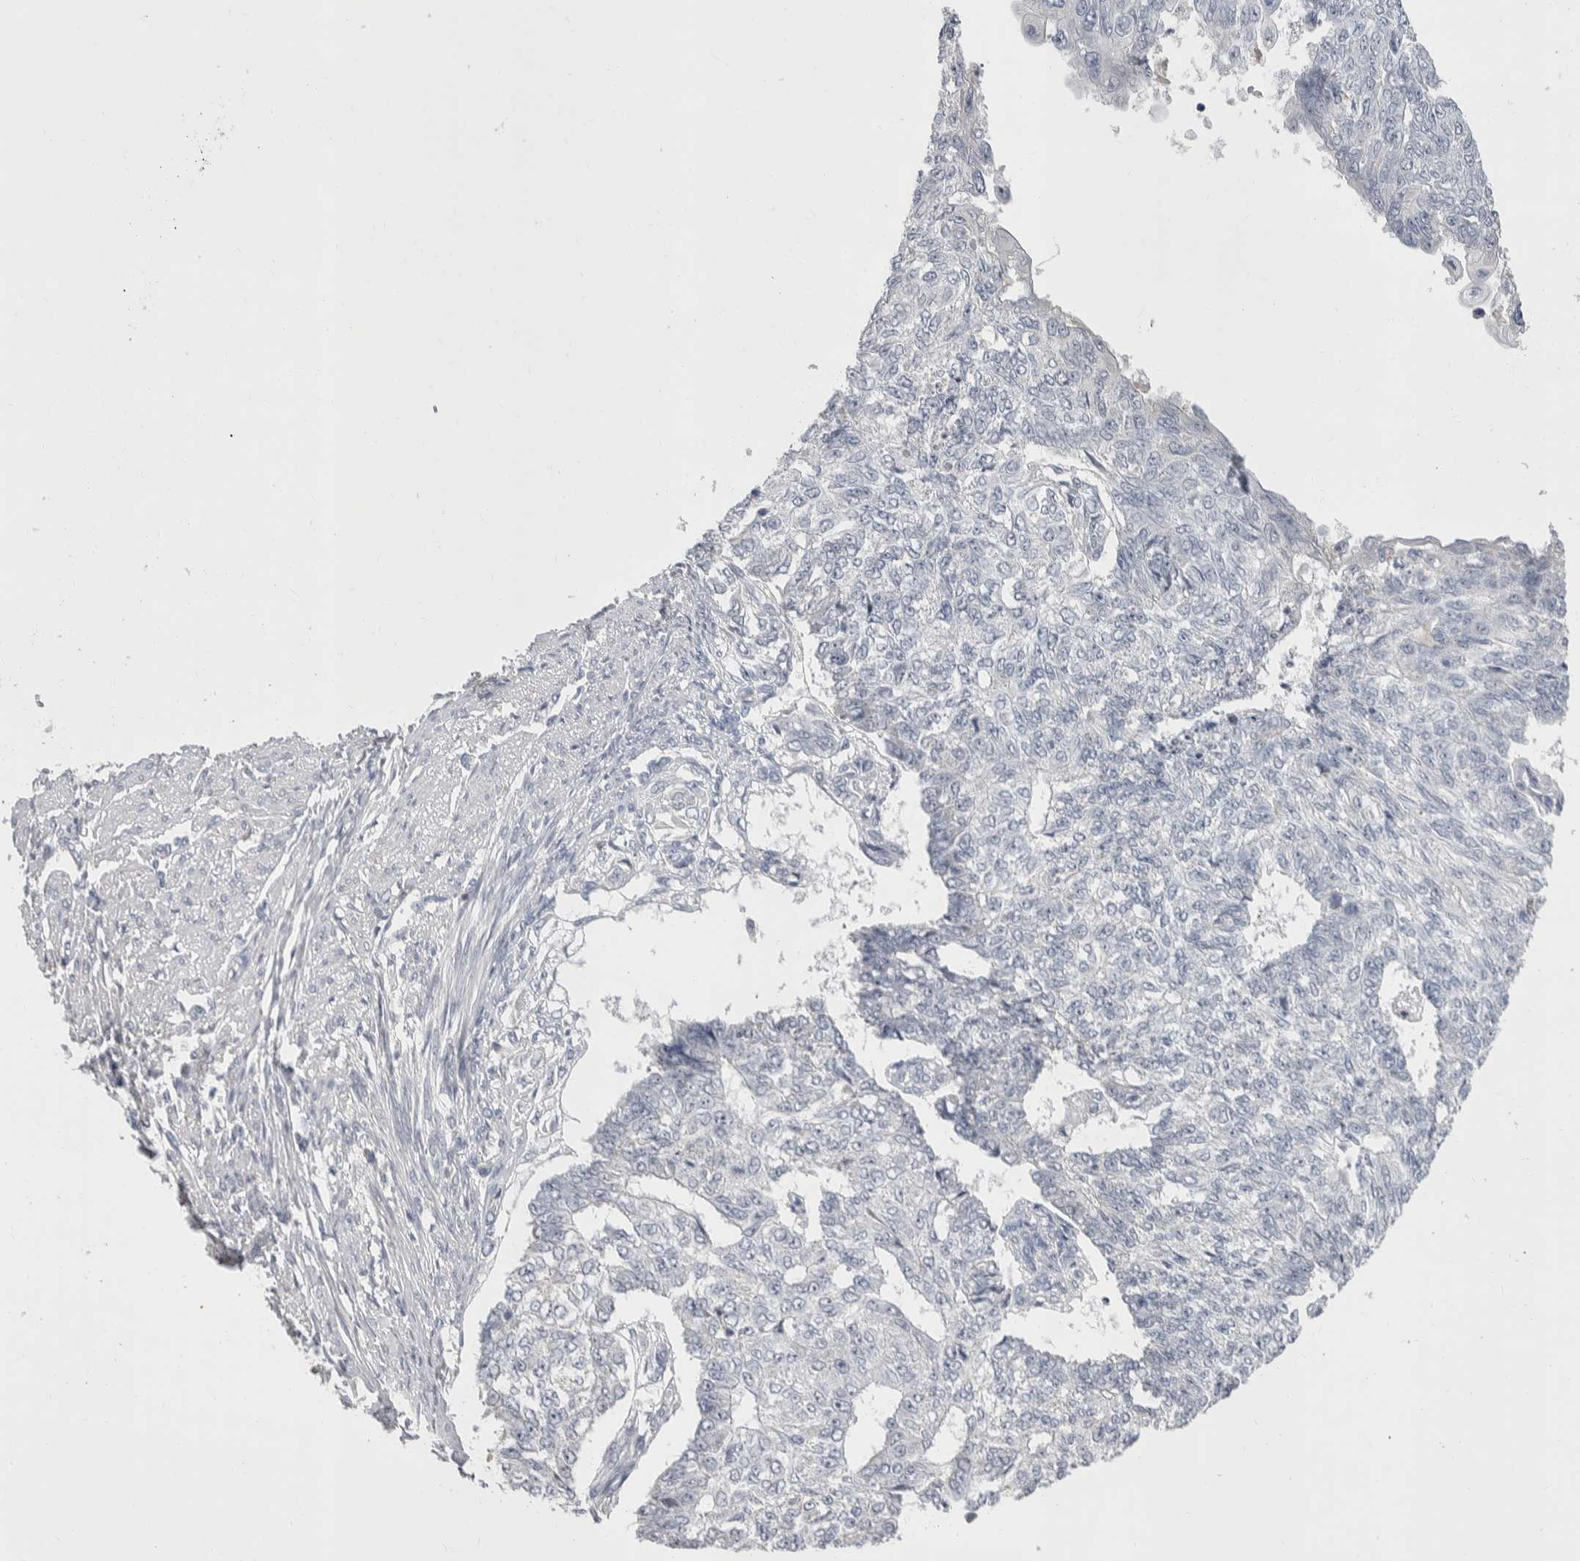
{"staining": {"intensity": "negative", "quantity": "none", "location": "none"}, "tissue": "endometrial cancer", "cell_type": "Tumor cells", "image_type": "cancer", "snomed": [{"axis": "morphology", "description": "Adenocarcinoma, NOS"}, {"axis": "topography", "description": "Endometrium"}], "caption": "Immunohistochemistry (IHC) micrograph of human endometrial adenocarcinoma stained for a protein (brown), which exhibits no expression in tumor cells. (Stains: DAB (3,3'-diaminobenzidine) immunohistochemistry with hematoxylin counter stain, Microscopy: brightfield microscopy at high magnification).", "gene": "CEP295NL", "patient": {"sex": "female", "age": 32}}